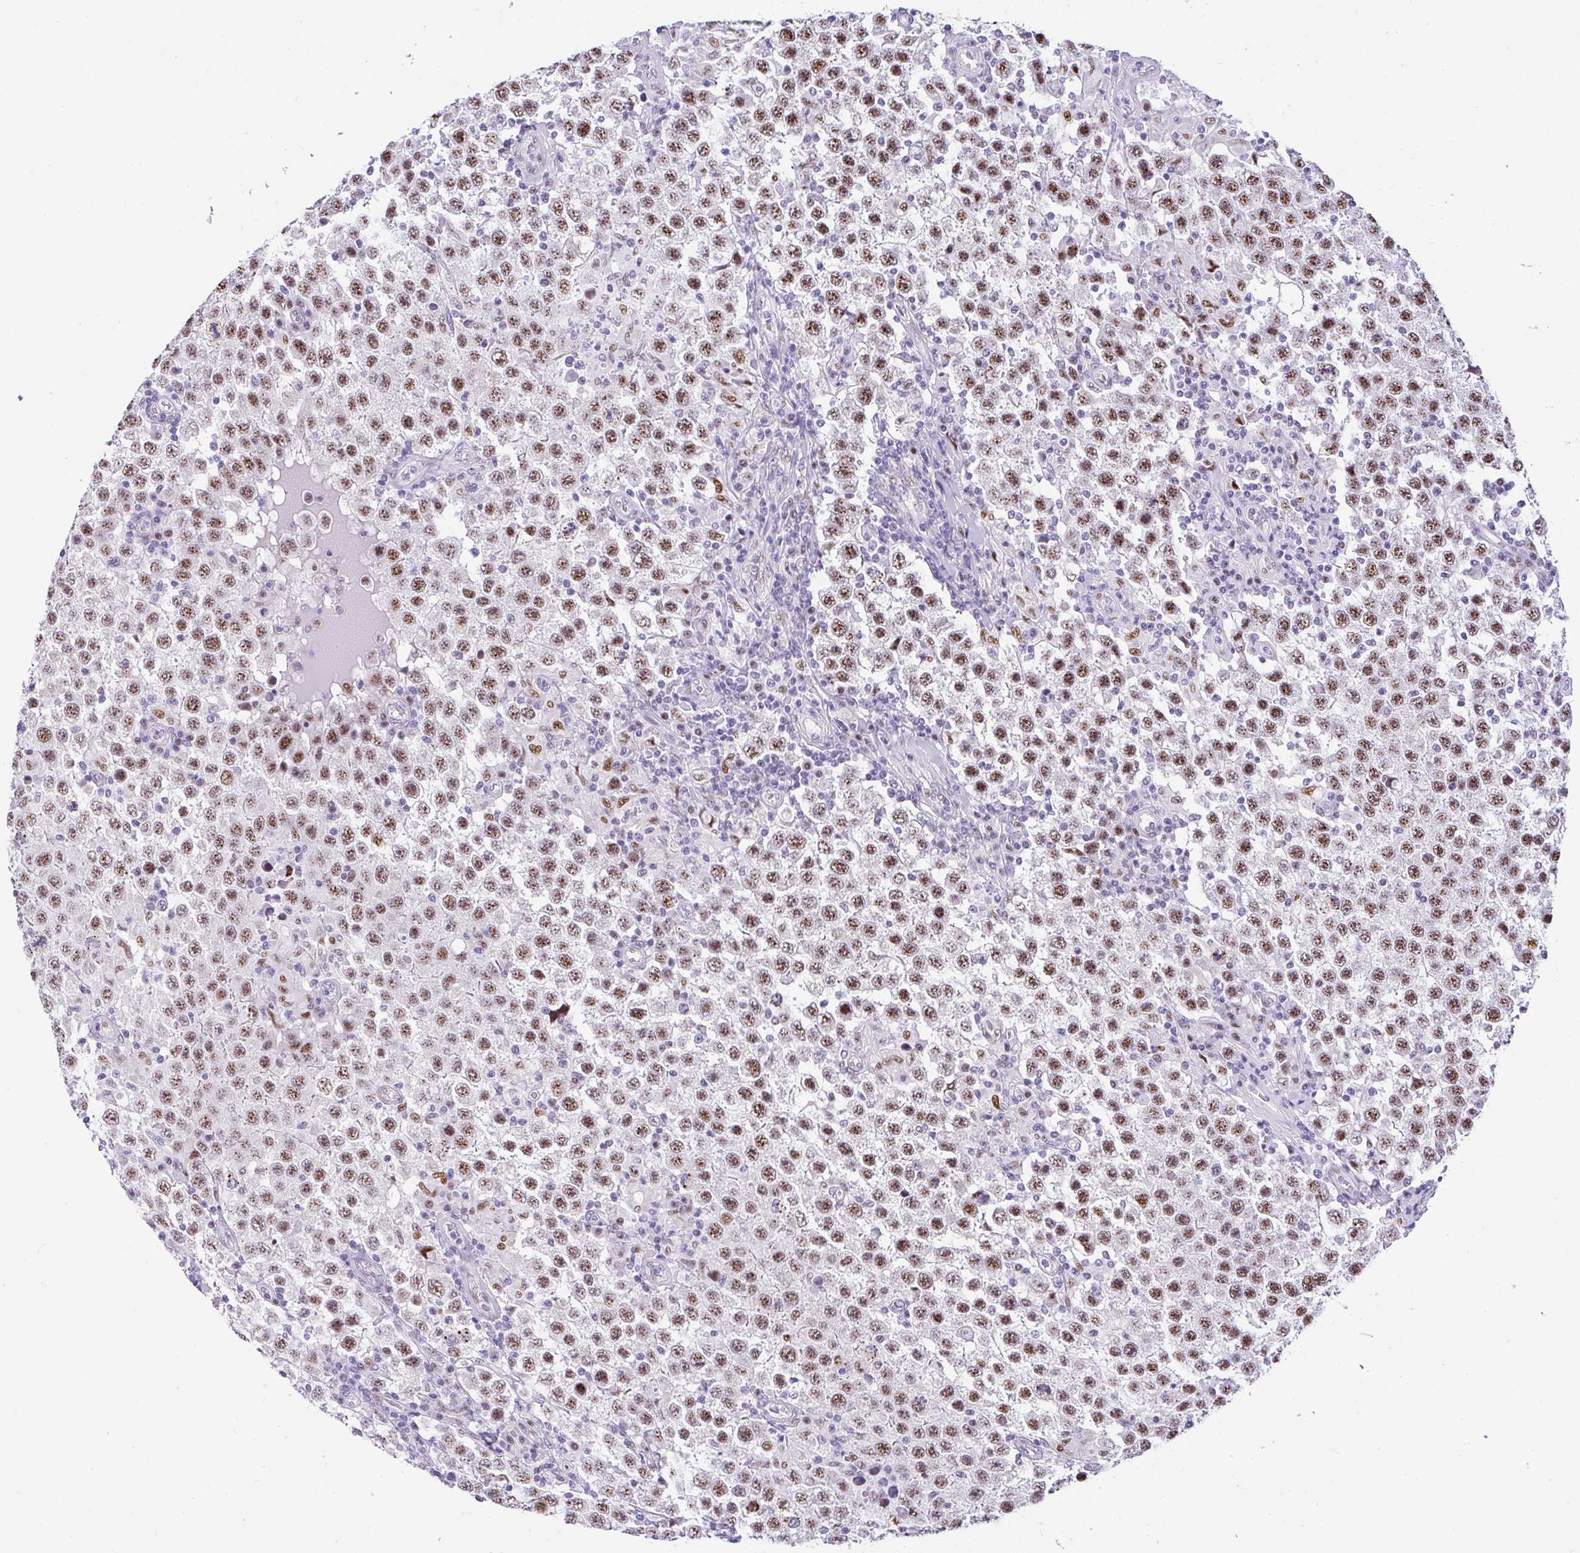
{"staining": {"intensity": "moderate", "quantity": ">75%", "location": "nuclear"}, "tissue": "testis cancer", "cell_type": "Tumor cells", "image_type": "cancer", "snomed": [{"axis": "morphology", "description": "Normal tissue, NOS"}, {"axis": "morphology", "description": "Urothelial carcinoma, High grade"}, {"axis": "morphology", "description": "Seminoma, NOS"}, {"axis": "morphology", "description": "Carcinoma, Embryonal, NOS"}, {"axis": "topography", "description": "Urinary bladder"}, {"axis": "topography", "description": "Testis"}], "caption": "Testis cancer stained with a brown dye displays moderate nuclear positive staining in about >75% of tumor cells.", "gene": "NR1D2", "patient": {"sex": "male", "age": 41}}